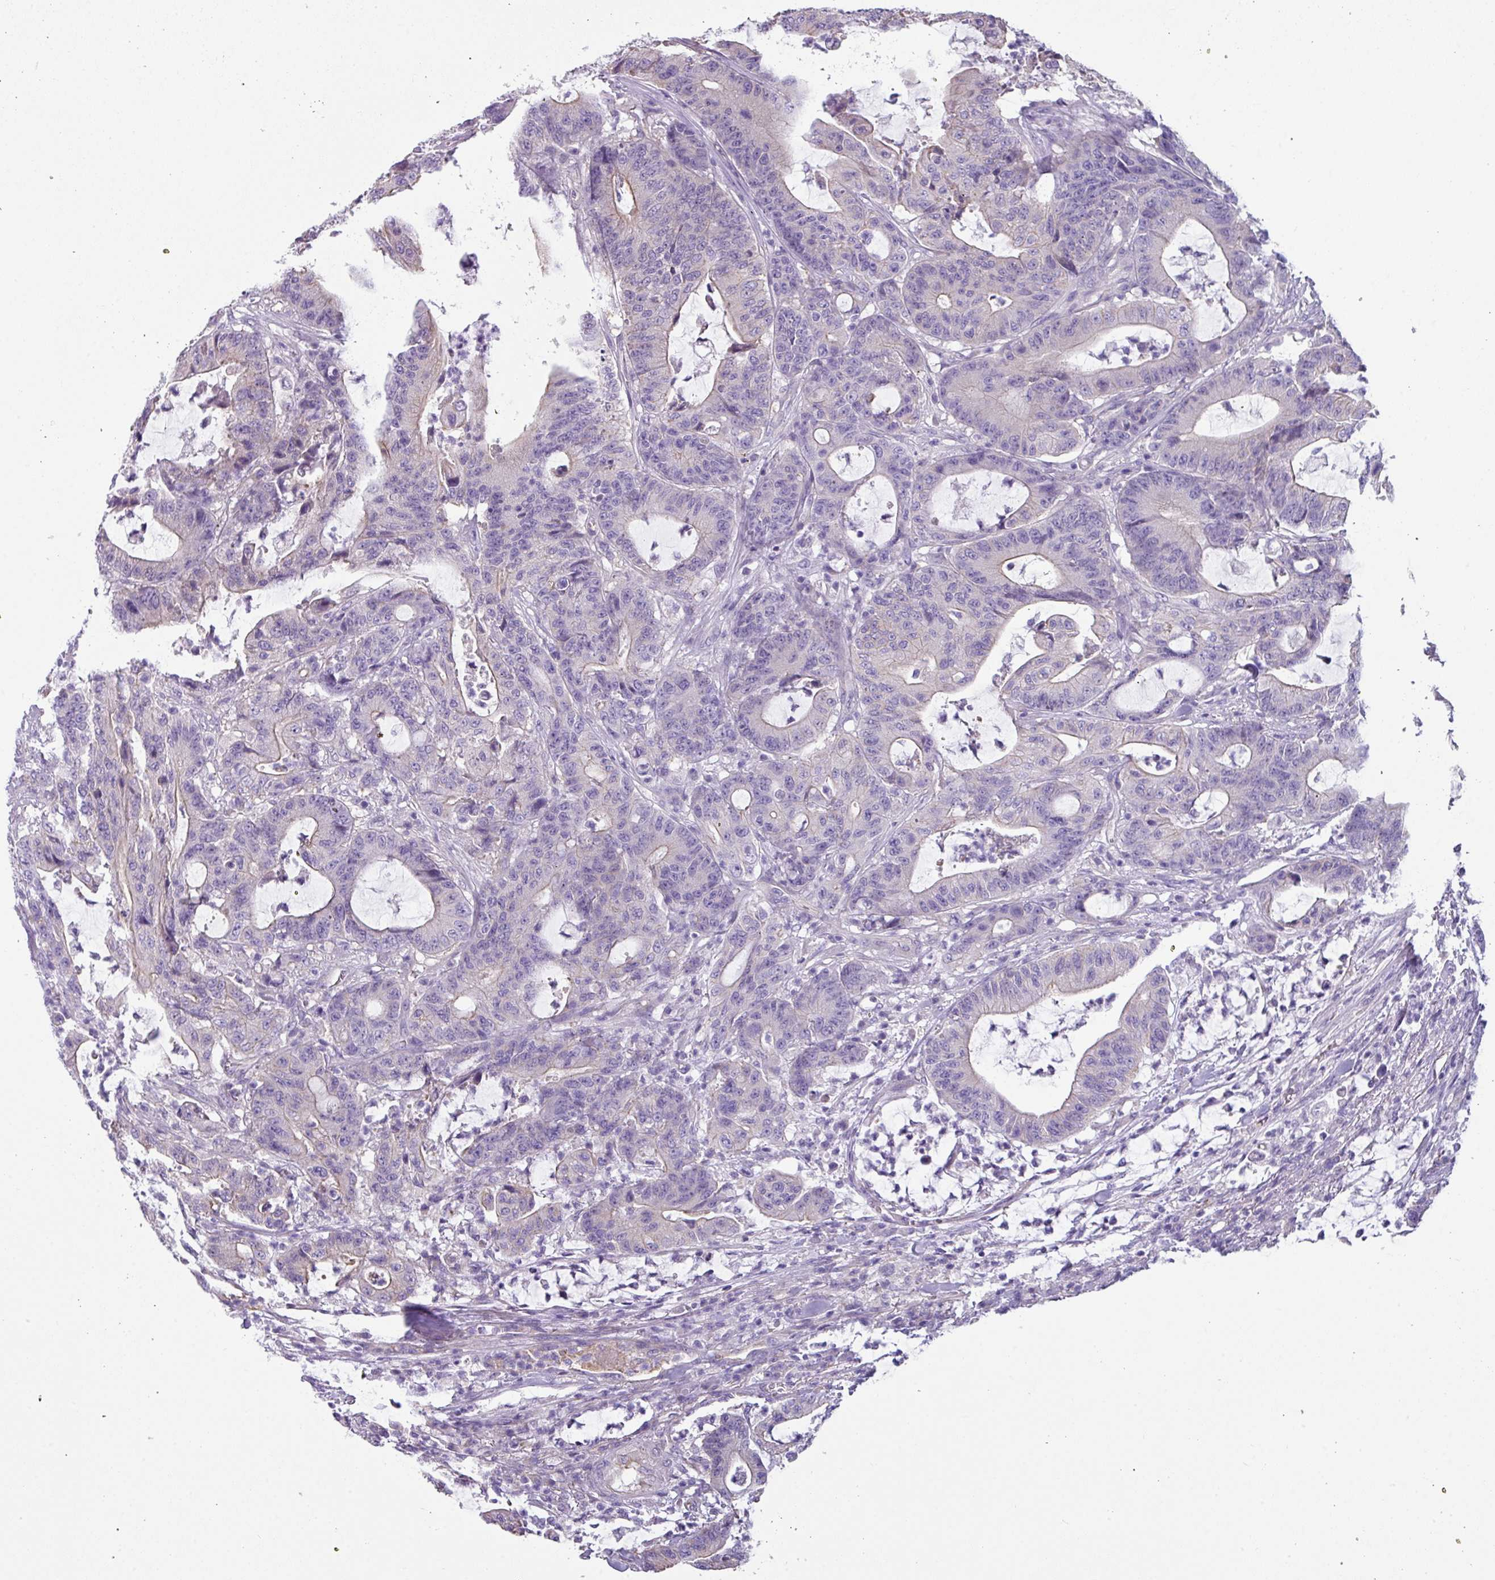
{"staining": {"intensity": "negative", "quantity": "none", "location": "none"}, "tissue": "colorectal cancer", "cell_type": "Tumor cells", "image_type": "cancer", "snomed": [{"axis": "morphology", "description": "Adenocarcinoma, NOS"}, {"axis": "topography", "description": "Colon"}], "caption": "An IHC photomicrograph of colorectal cancer is shown. There is no staining in tumor cells of colorectal cancer. (Stains: DAB IHC with hematoxylin counter stain, Microscopy: brightfield microscopy at high magnification).", "gene": "PALS2", "patient": {"sex": "female", "age": 84}}